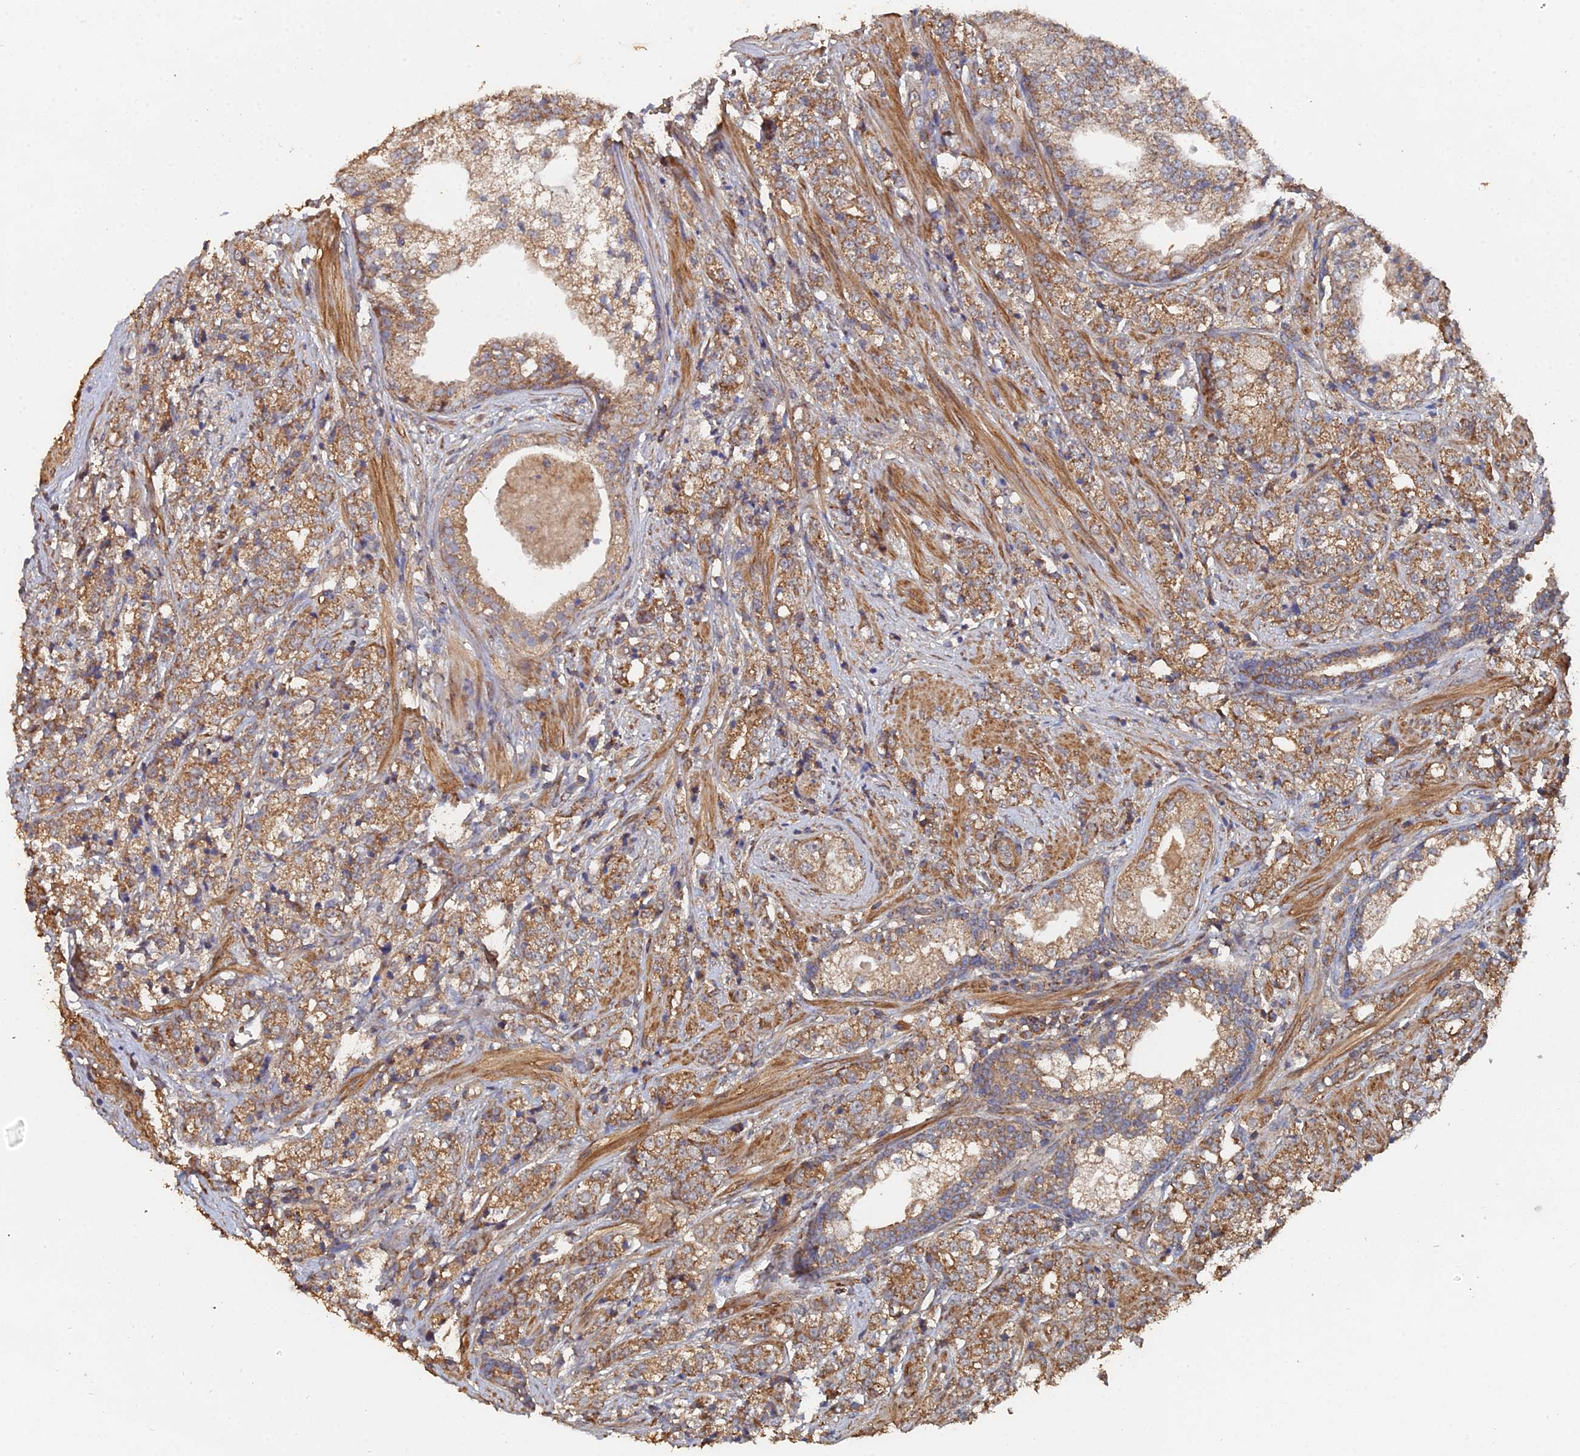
{"staining": {"intensity": "moderate", "quantity": ">75%", "location": "cytoplasmic/membranous"}, "tissue": "prostate cancer", "cell_type": "Tumor cells", "image_type": "cancer", "snomed": [{"axis": "morphology", "description": "Adenocarcinoma, High grade"}, {"axis": "topography", "description": "Prostate"}], "caption": "Protein staining of adenocarcinoma (high-grade) (prostate) tissue reveals moderate cytoplasmic/membranous expression in about >75% of tumor cells. The staining was performed using DAB (3,3'-diaminobenzidine), with brown indicating positive protein expression. Nuclei are stained blue with hematoxylin.", "gene": "SPANXN4", "patient": {"sex": "male", "age": 69}}